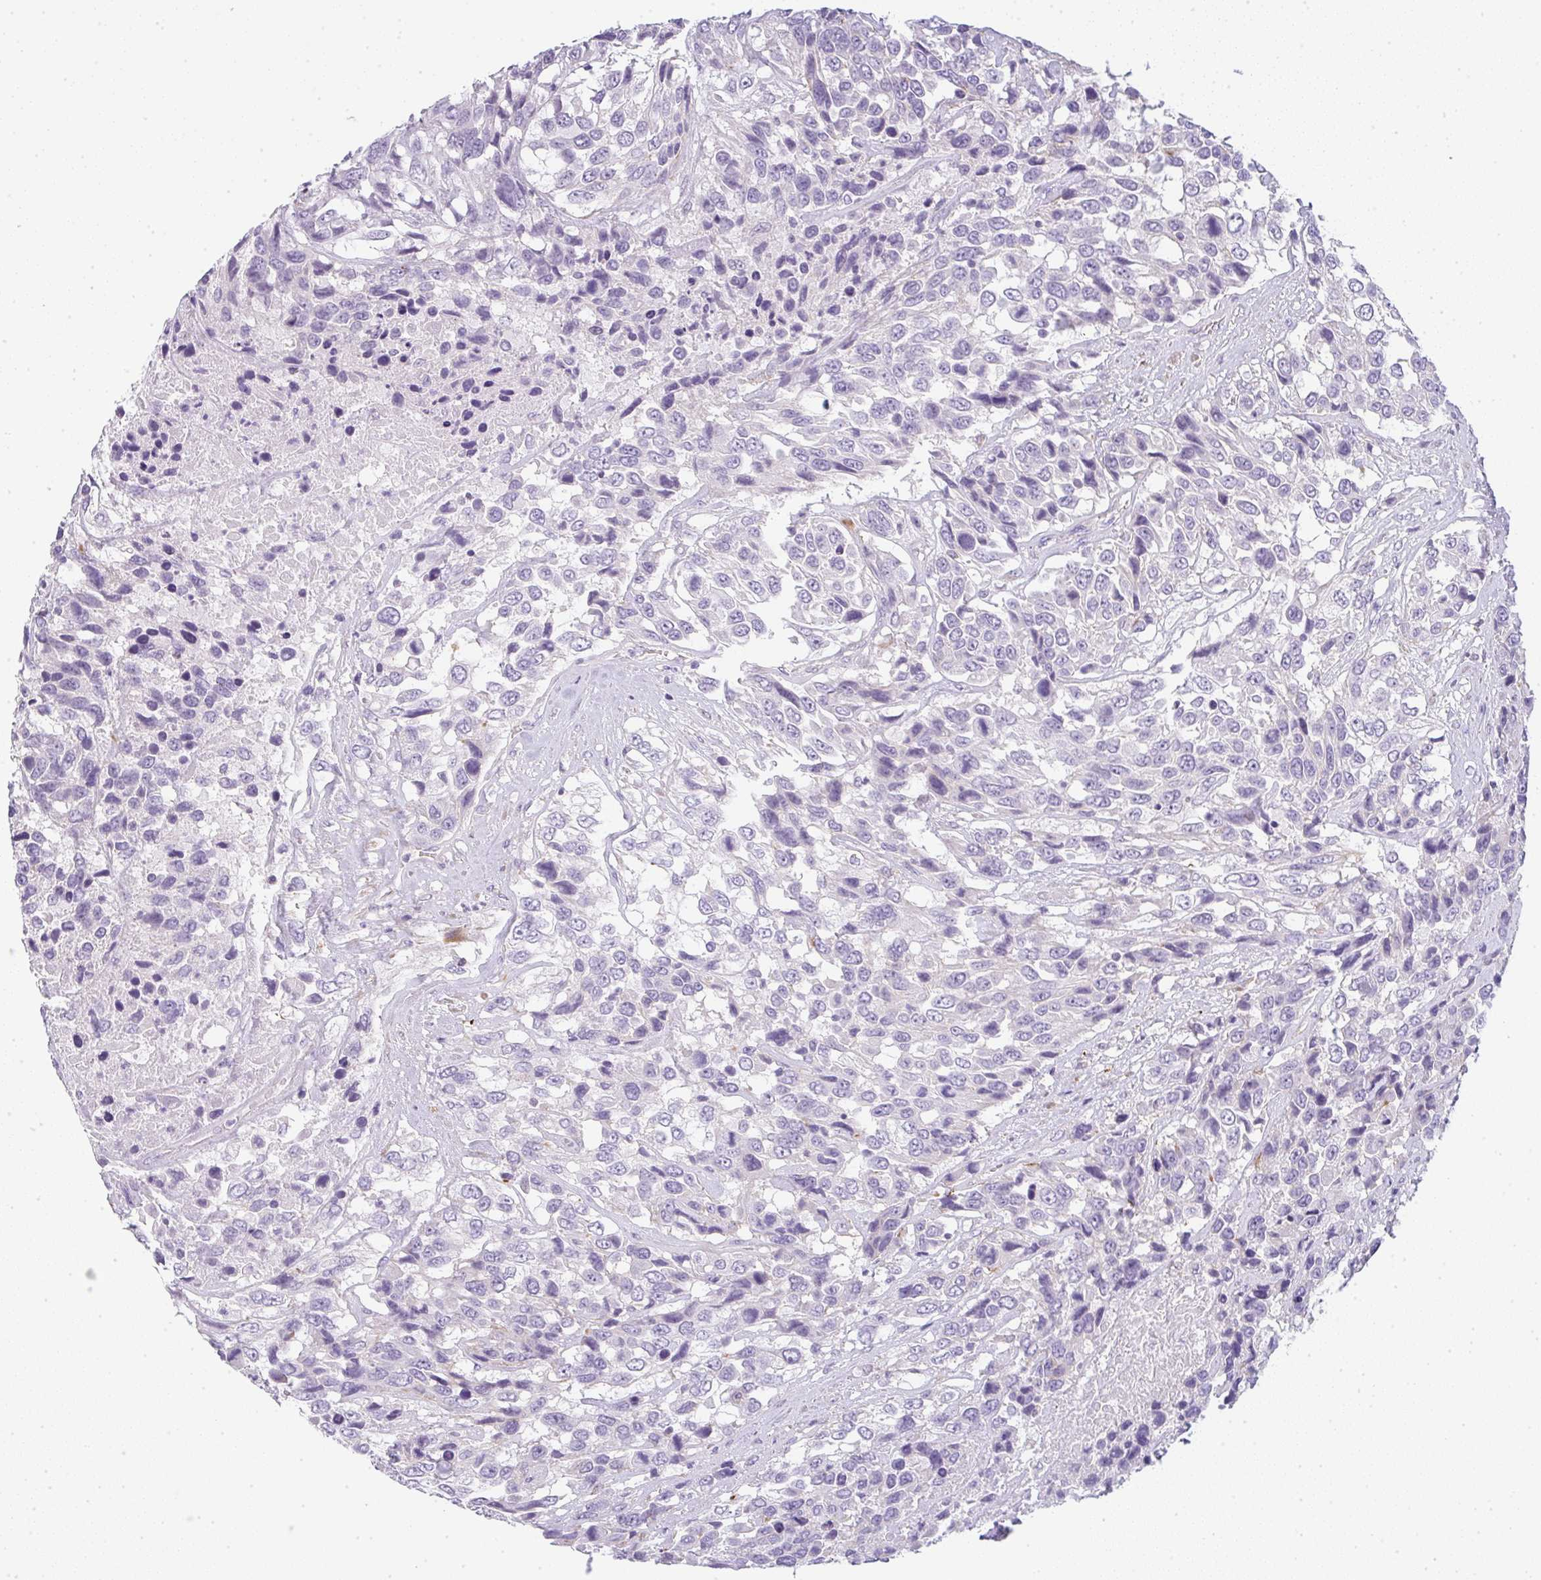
{"staining": {"intensity": "negative", "quantity": "none", "location": "none"}, "tissue": "urothelial cancer", "cell_type": "Tumor cells", "image_type": "cancer", "snomed": [{"axis": "morphology", "description": "Urothelial carcinoma, High grade"}, {"axis": "topography", "description": "Urinary bladder"}], "caption": "DAB immunohistochemical staining of urothelial carcinoma (high-grade) displays no significant positivity in tumor cells.", "gene": "LPAR4", "patient": {"sex": "female", "age": 70}}